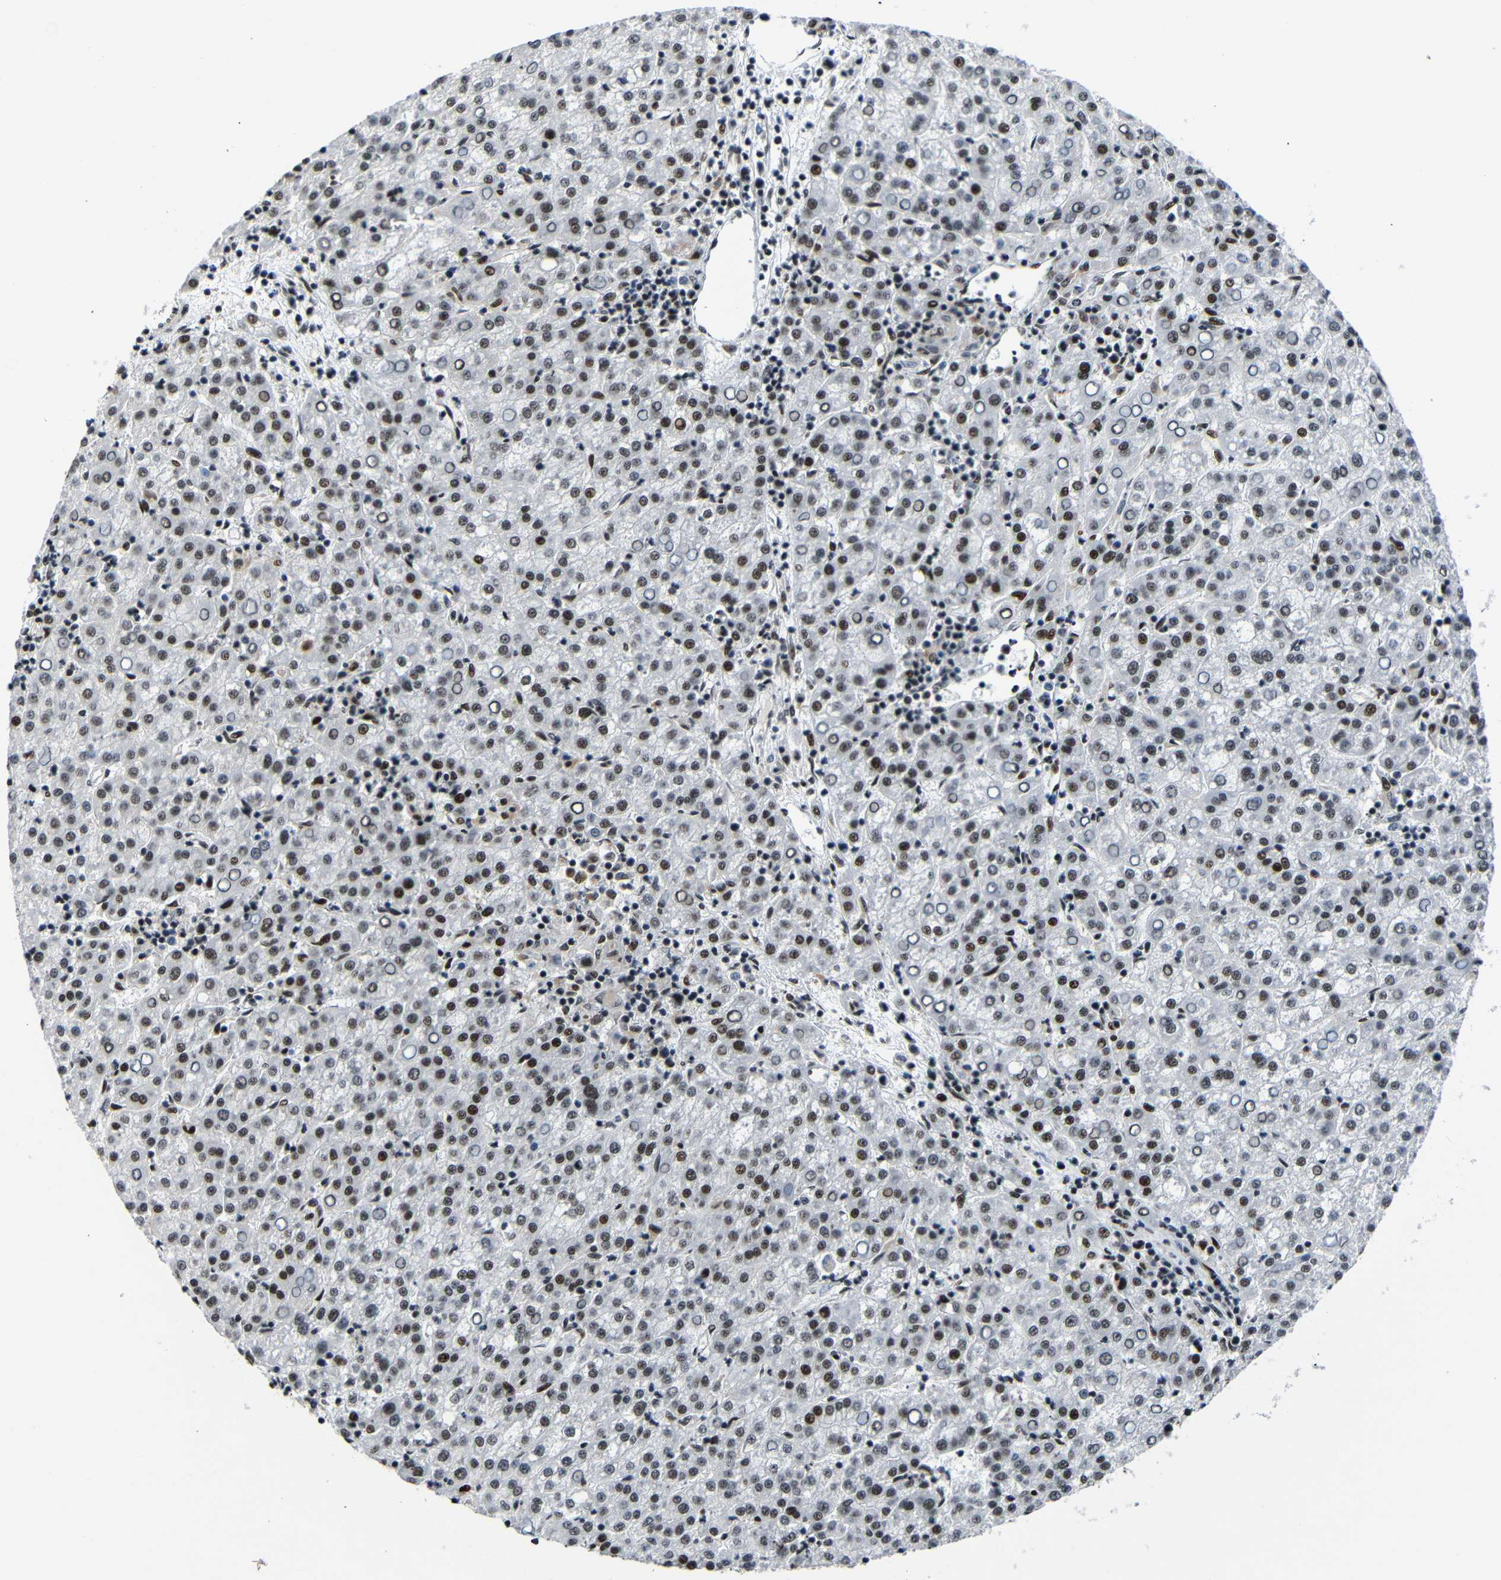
{"staining": {"intensity": "strong", "quantity": "25%-75%", "location": "nuclear"}, "tissue": "liver cancer", "cell_type": "Tumor cells", "image_type": "cancer", "snomed": [{"axis": "morphology", "description": "Carcinoma, Hepatocellular, NOS"}, {"axis": "topography", "description": "Liver"}], "caption": "Liver hepatocellular carcinoma was stained to show a protein in brown. There is high levels of strong nuclear positivity in about 25%-75% of tumor cells. Ihc stains the protein of interest in brown and the nuclei are stained blue.", "gene": "SETDB2", "patient": {"sex": "female", "age": 58}}